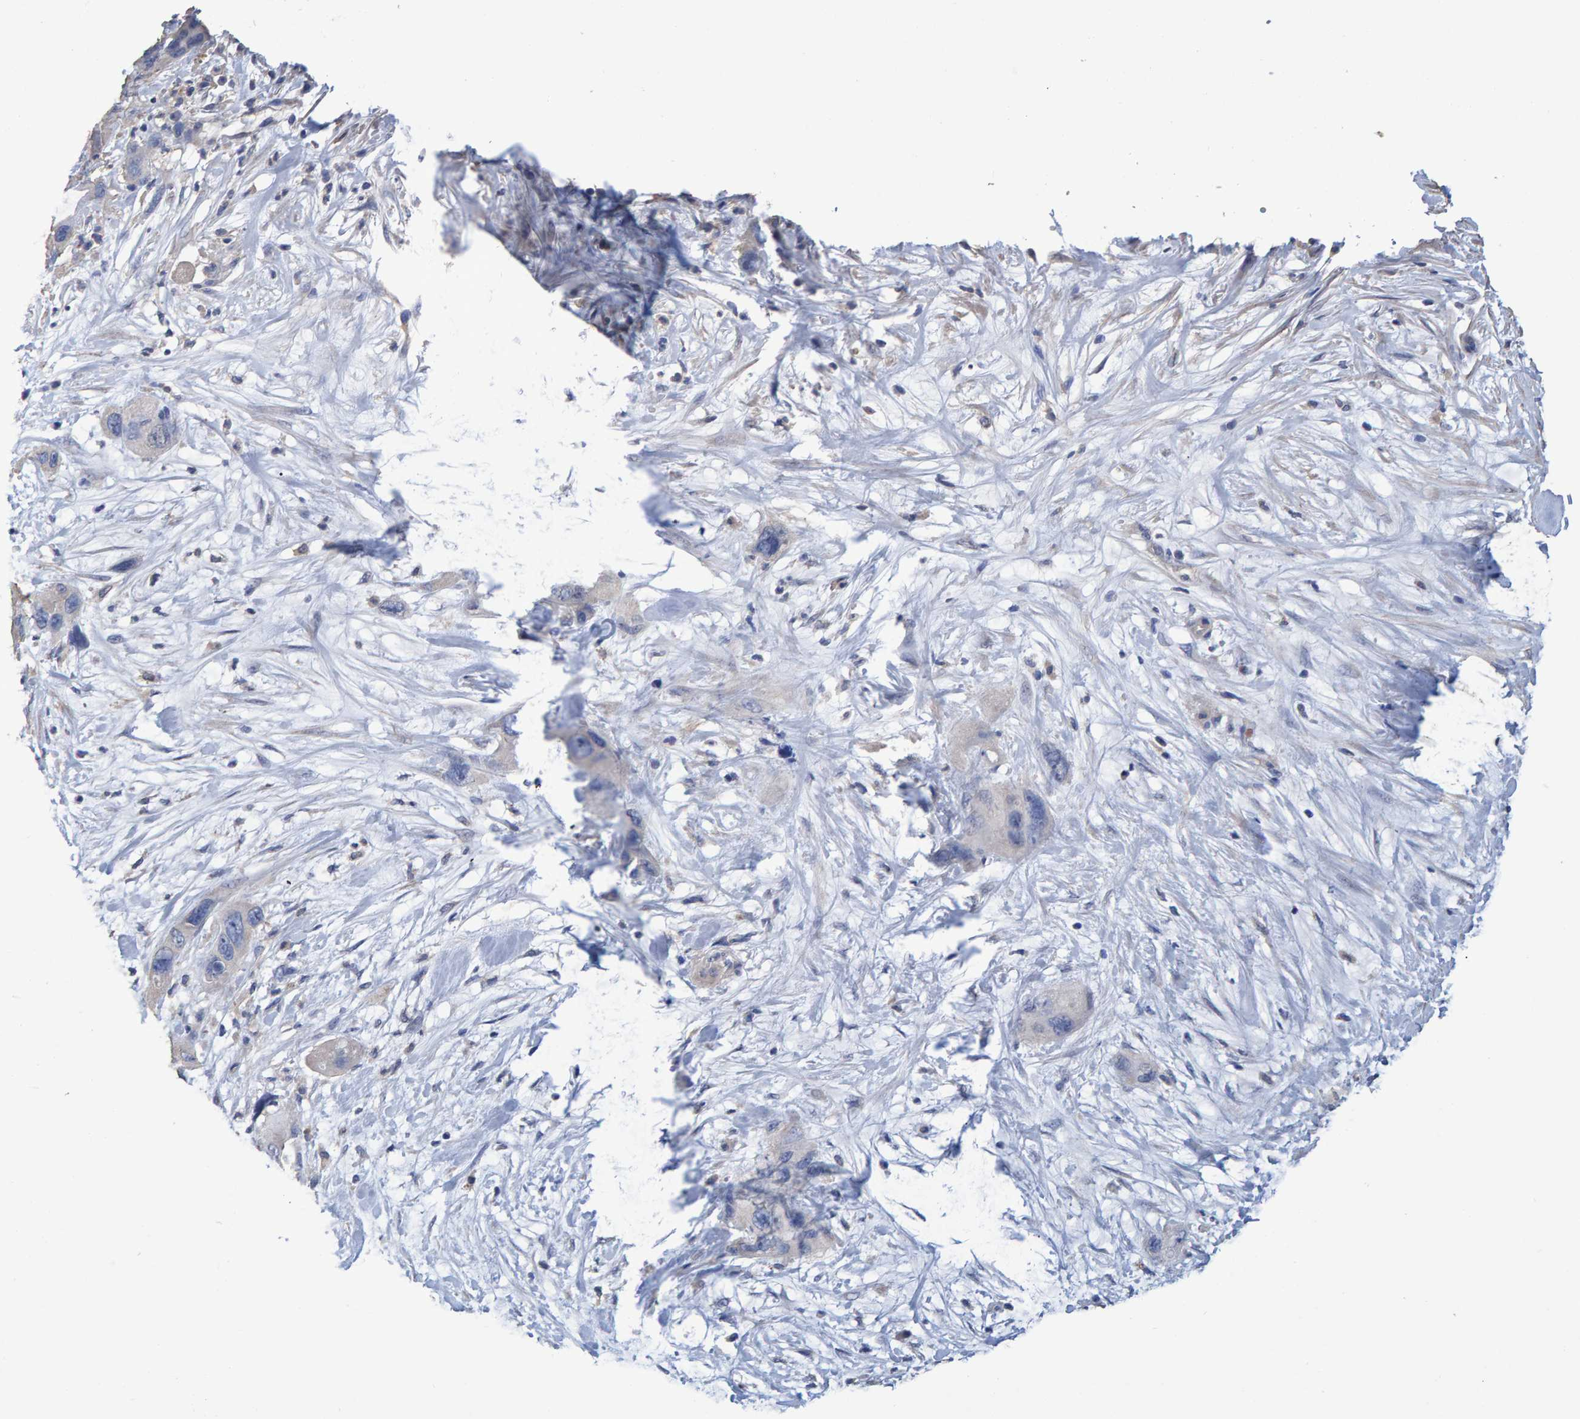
{"staining": {"intensity": "negative", "quantity": "none", "location": "none"}, "tissue": "pancreatic cancer", "cell_type": "Tumor cells", "image_type": "cancer", "snomed": [{"axis": "morphology", "description": "Adenocarcinoma, NOS"}, {"axis": "topography", "description": "Pancreas"}], "caption": "There is no significant expression in tumor cells of pancreatic adenocarcinoma.", "gene": "HEMGN", "patient": {"sex": "female", "age": 71}}